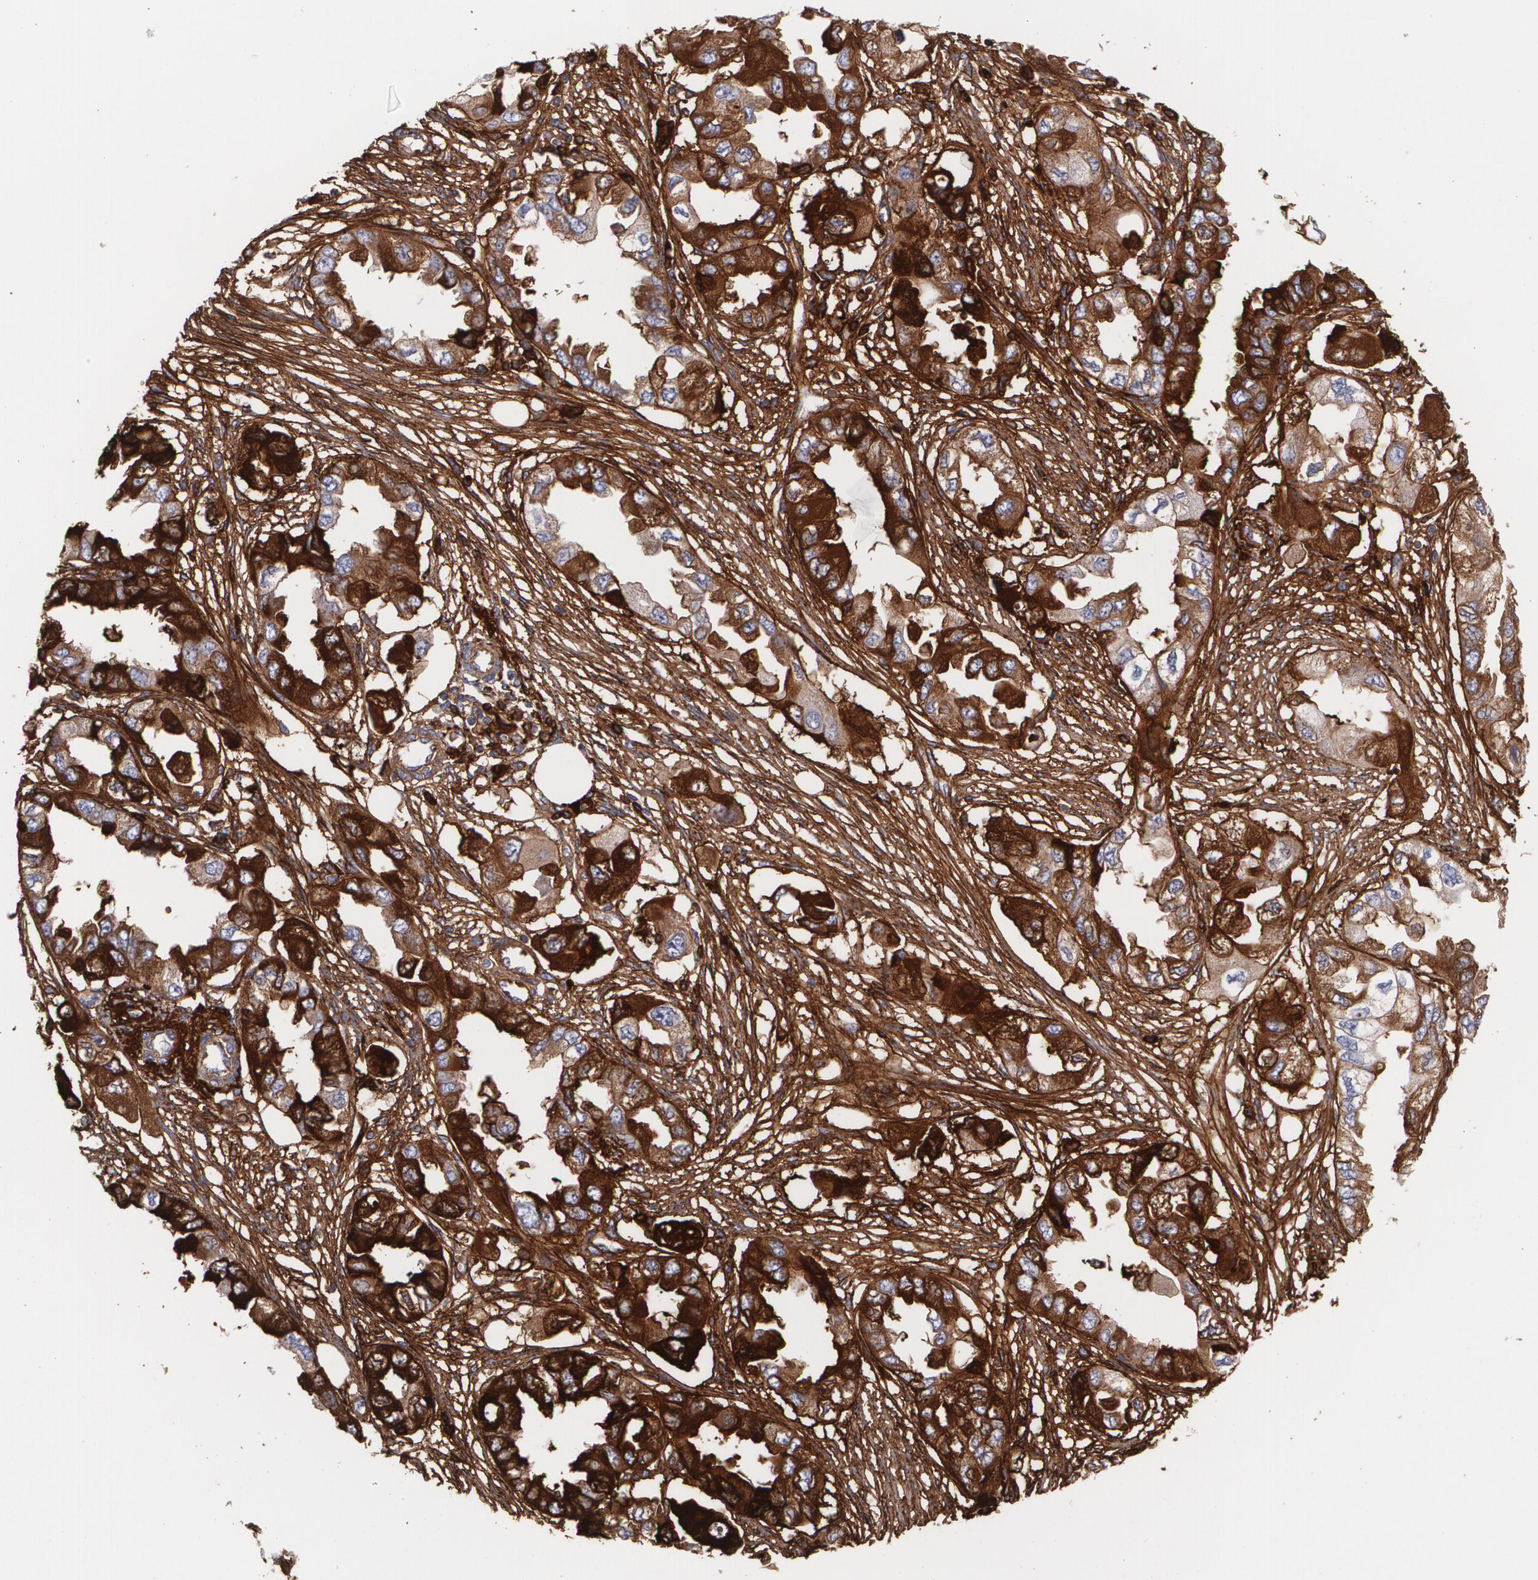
{"staining": {"intensity": "strong", "quantity": ">75%", "location": "cytoplasmic/membranous"}, "tissue": "endometrial cancer", "cell_type": "Tumor cells", "image_type": "cancer", "snomed": [{"axis": "morphology", "description": "Adenocarcinoma, NOS"}, {"axis": "topography", "description": "Endometrium"}], "caption": "Adenocarcinoma (endometrial) stained for a protein displays strong cytoplasmic/membranous positivity in tumor cells. (Stains: DAB (3,3'-diaminobenzidine) in brown, nuclei in blue, Microscopy: brightfield microscopy at high magnification).", "gene": "FBLN1", "patient": {"sex": "female", "age": 67}}